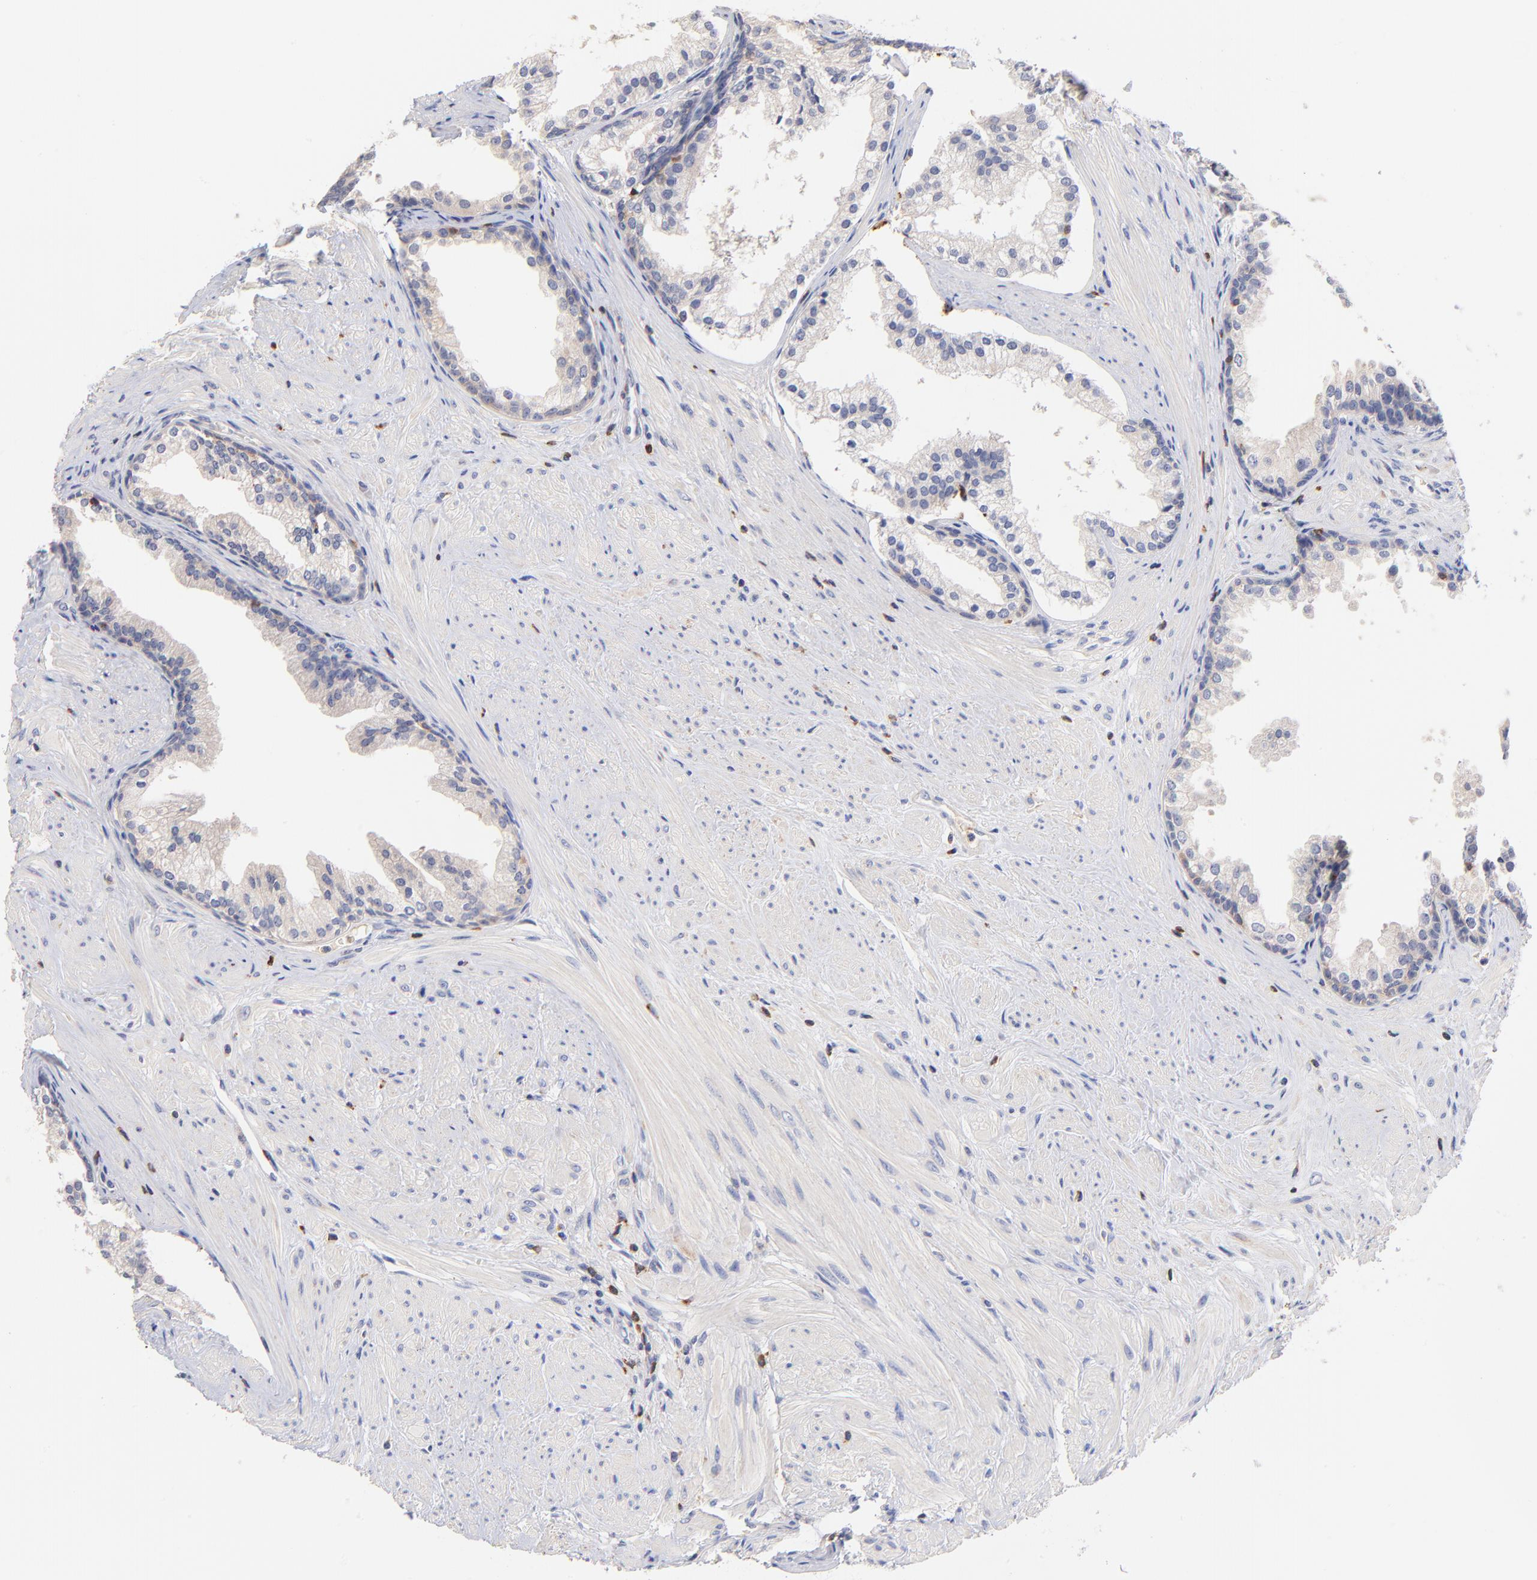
{"staining": {"intensity": "negative", "quantity": "none", "location": "none"}, "tissue": "prostate cancer", "cell_type": "Tumor cells", "image_type": "cancer", "snomed": [{"axis": "morphology", "description": "Adenocarcinoma, Medium grade"}, {"axis": "topography", "description": "Prostate"}], "caption": "Immunohistochemistry micrograph of prostate cancer stained for a protein (brown), which exhibits no positivity in tumor cells. (DAB immunohistochemistry visualized using brightfield microscopy, high magnification).", "gene": "KREMEN2", "patient": {"sex": "male", "age": 70}}